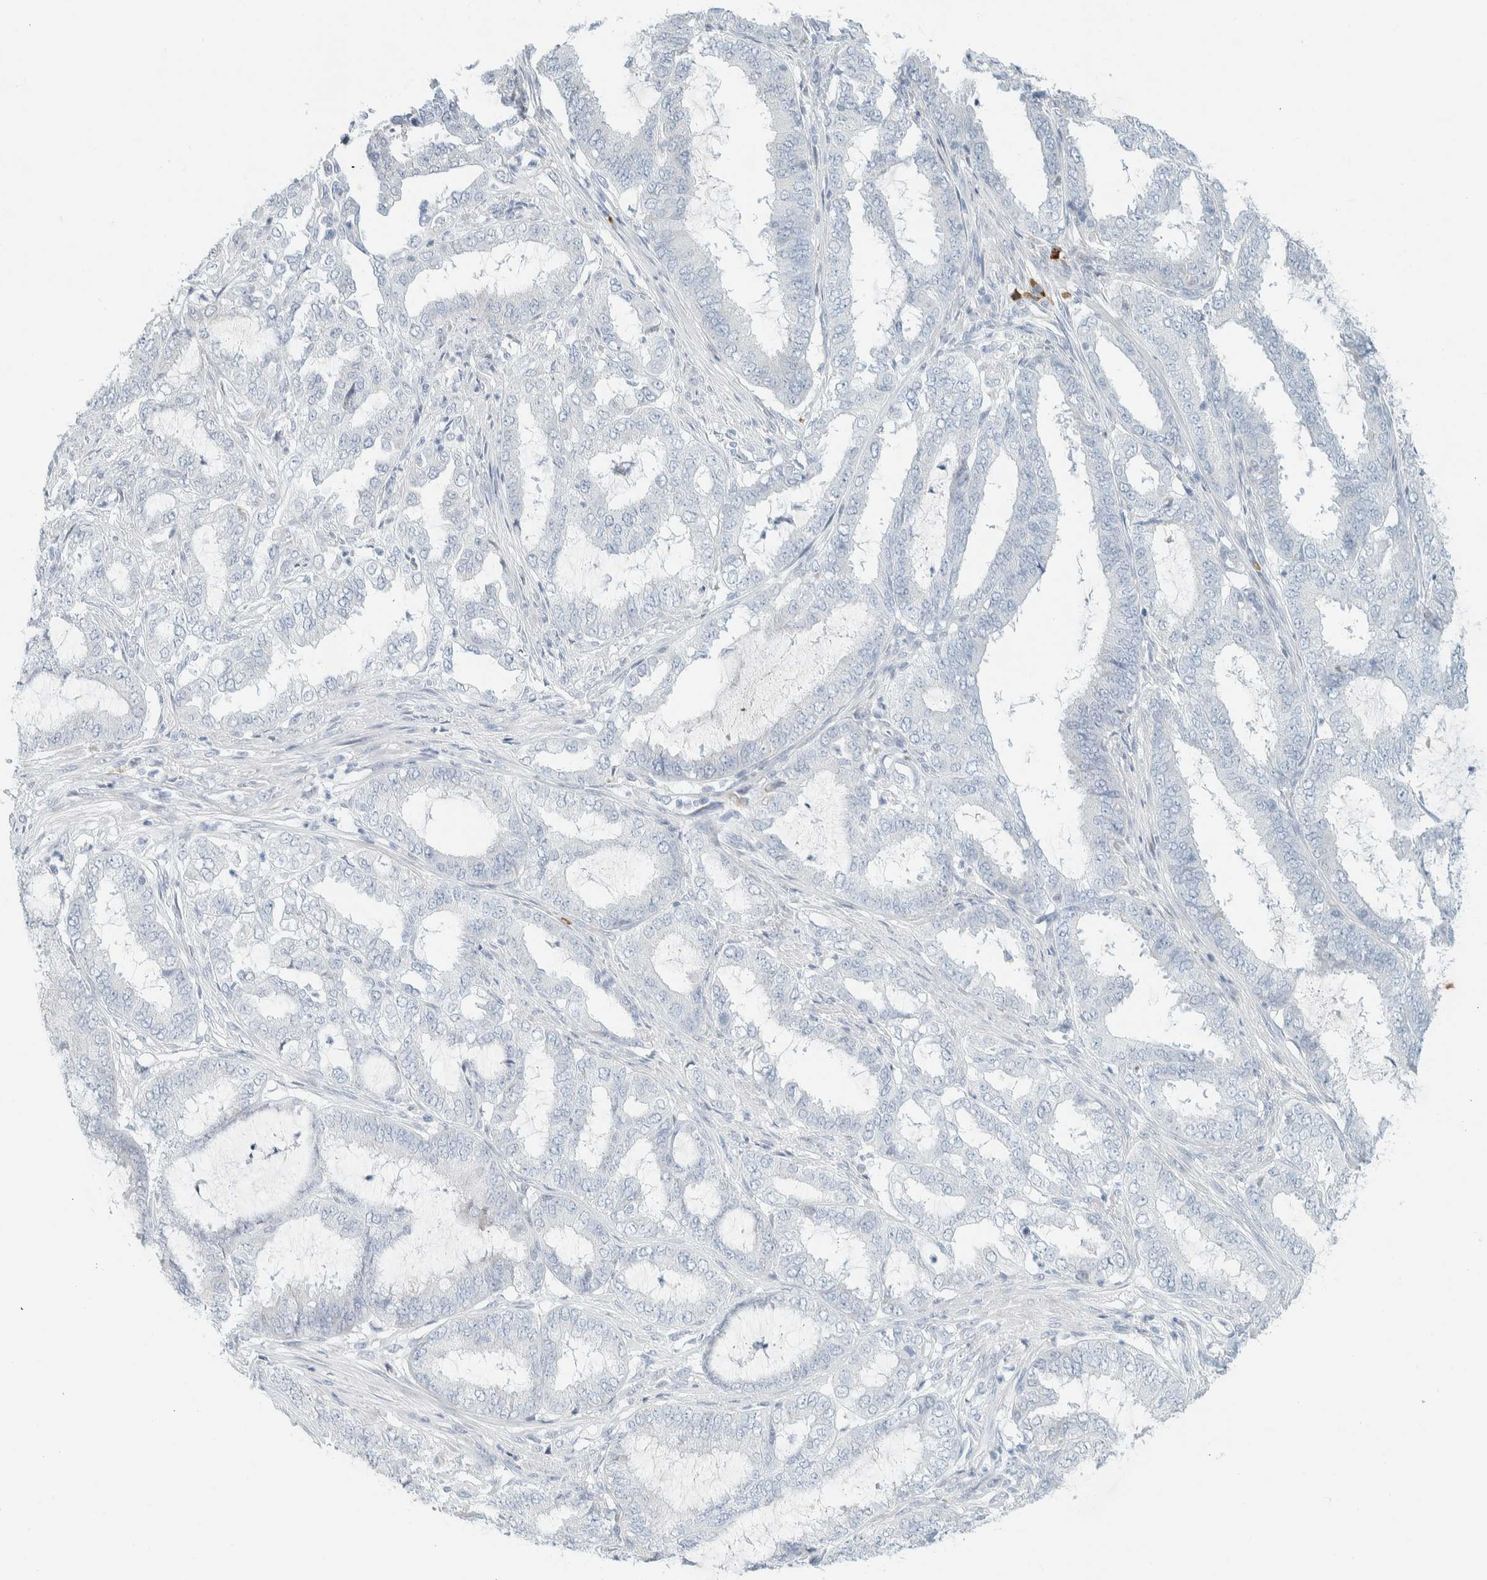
{"staining": {"intensity": "negative", "quantity": "none", "location": "none"}, "tissue": "endometrial cancer", "cell_type": "Tumor cells", "image_type": "cancer", "snomed": [{"axis": "morphology", "description": "Adenocarcinoma, NOS"}, {"axis": "topography", "description": "Endometrium"}], "caption": "Human endometrial cancer (adenocarcinoma) stained for a protein using immunohistochemistry demonstrates no staining in tumor cells.", "gene": "ARHGAP27", "patient": {"sex": "female", "age": 51}}